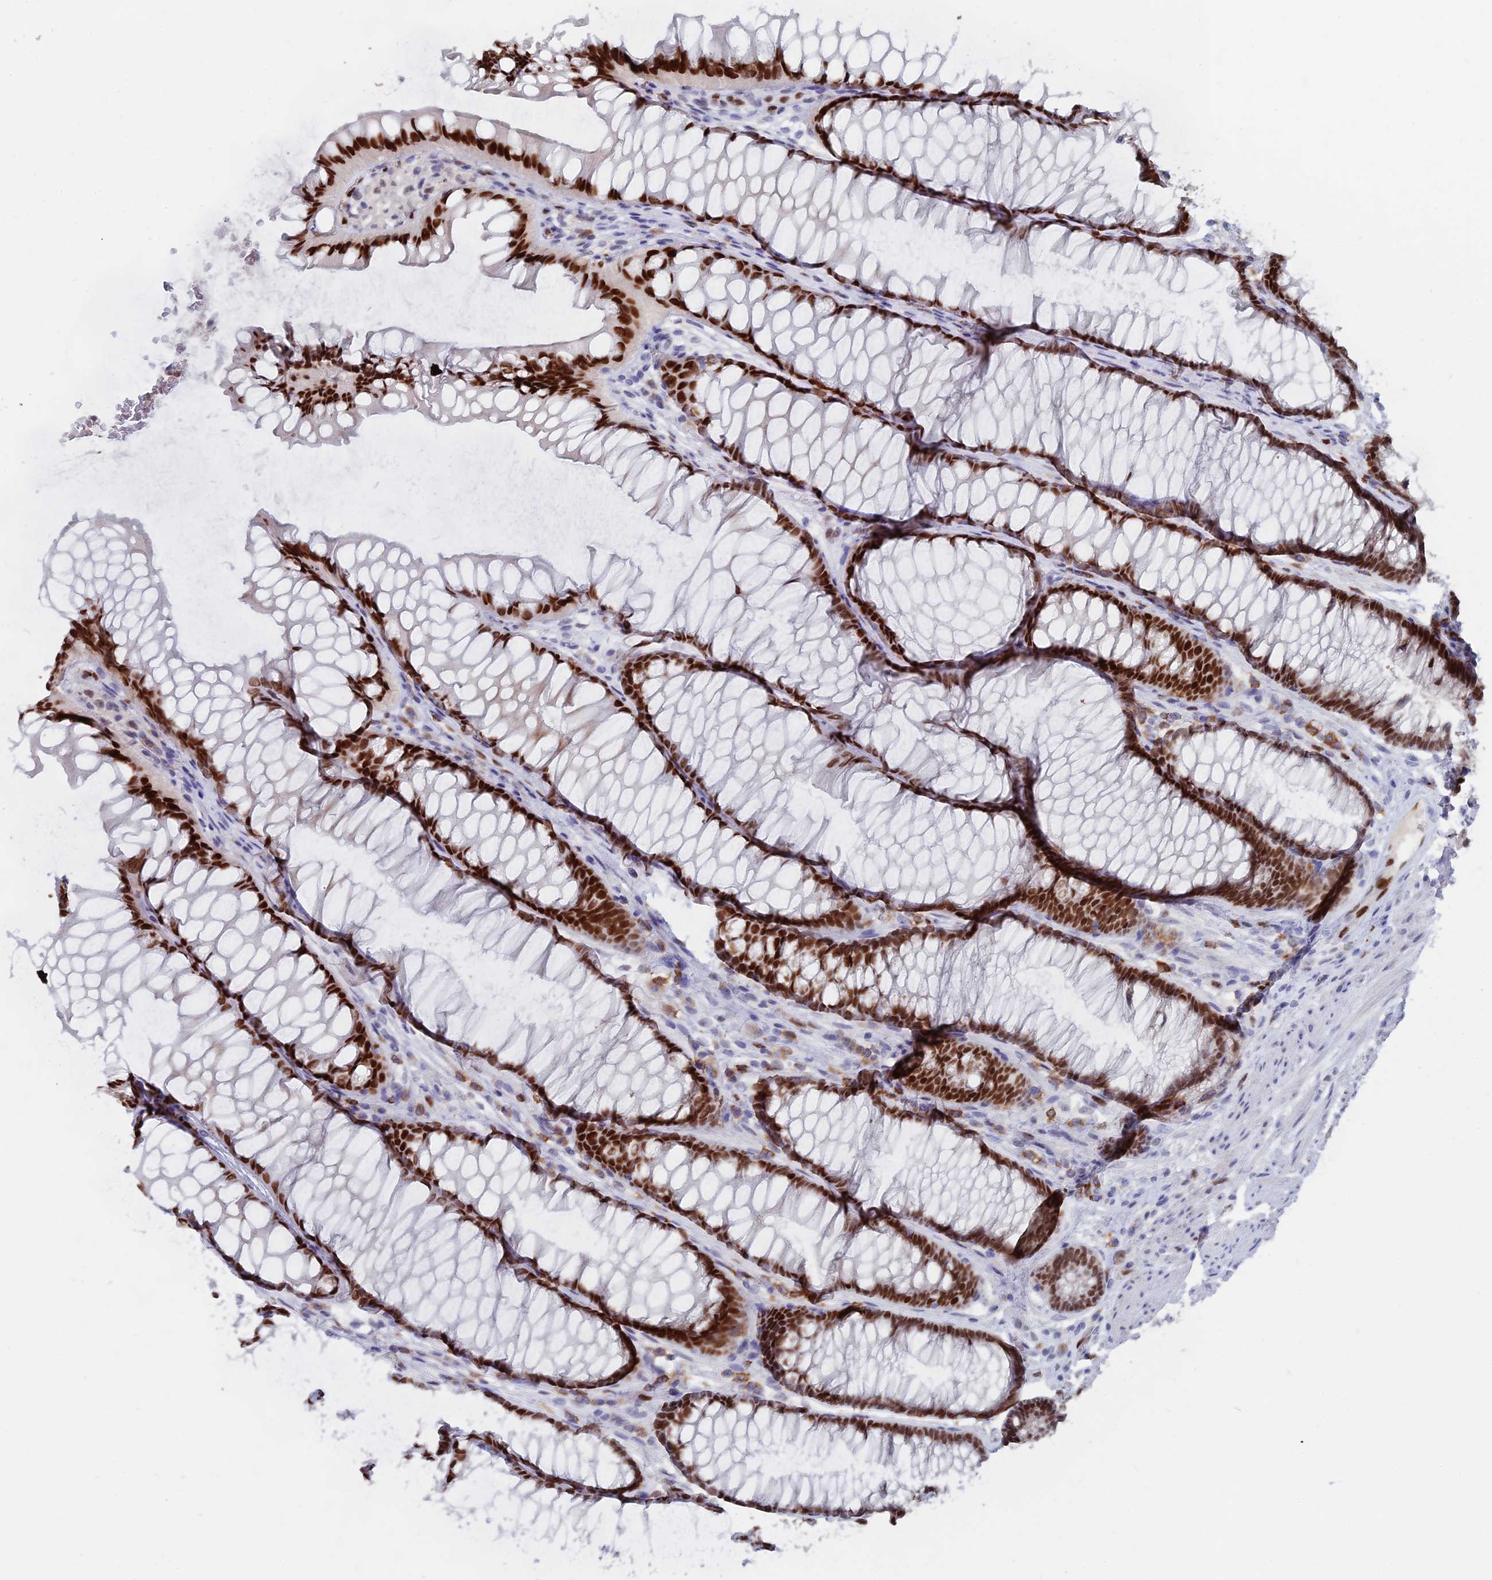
{"staining": {"intensity": "strong", "quantity": ">75%", "location": "nuclear"}, "tissue": "colon", "cell_type": "Endothelial cells", "image_type": "normal", "snomed": [{"axis": "morphology", "description": "Normal tissue, NOS"}, {"axis": "topography", "description": "Colon"}], "caption": "Protein analysis of normal colon reveals strong nuclear positivity in approximately >75% of endothelial cells.", "gene": "NOL4L", "patient": {"sex": "female", "age": 82}}